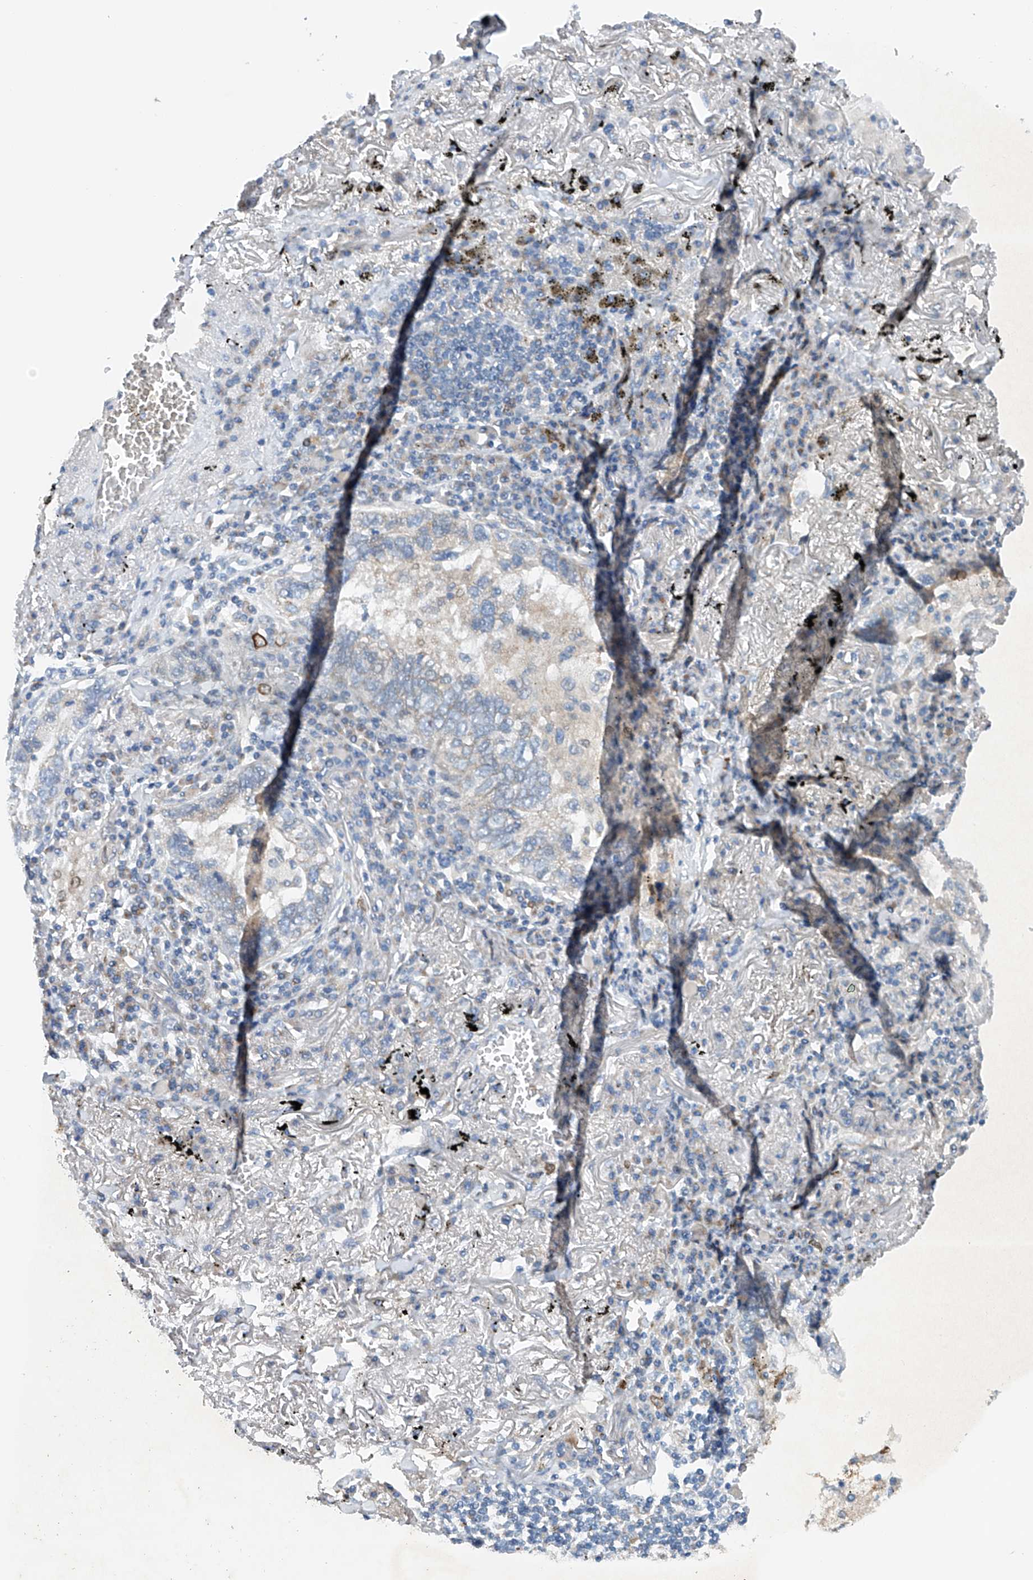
{"staining": {"intensity": "negative", "quantity": "none", "location": "none"}, "tissue": "lung cancer", "cell_type": "Tumor cells", "image_type": "cancer", "snomed": [{"axis": "morphology", "description": "Adenocarcinoma, NOS"}, {"axis": "topography", "description": "Lung"}], "caption": "The image reveals no staining of tumor cells in lung adenocarcinoma.", "gene": "CEP85L", "patient": {"sex": "male", "age": 65}}